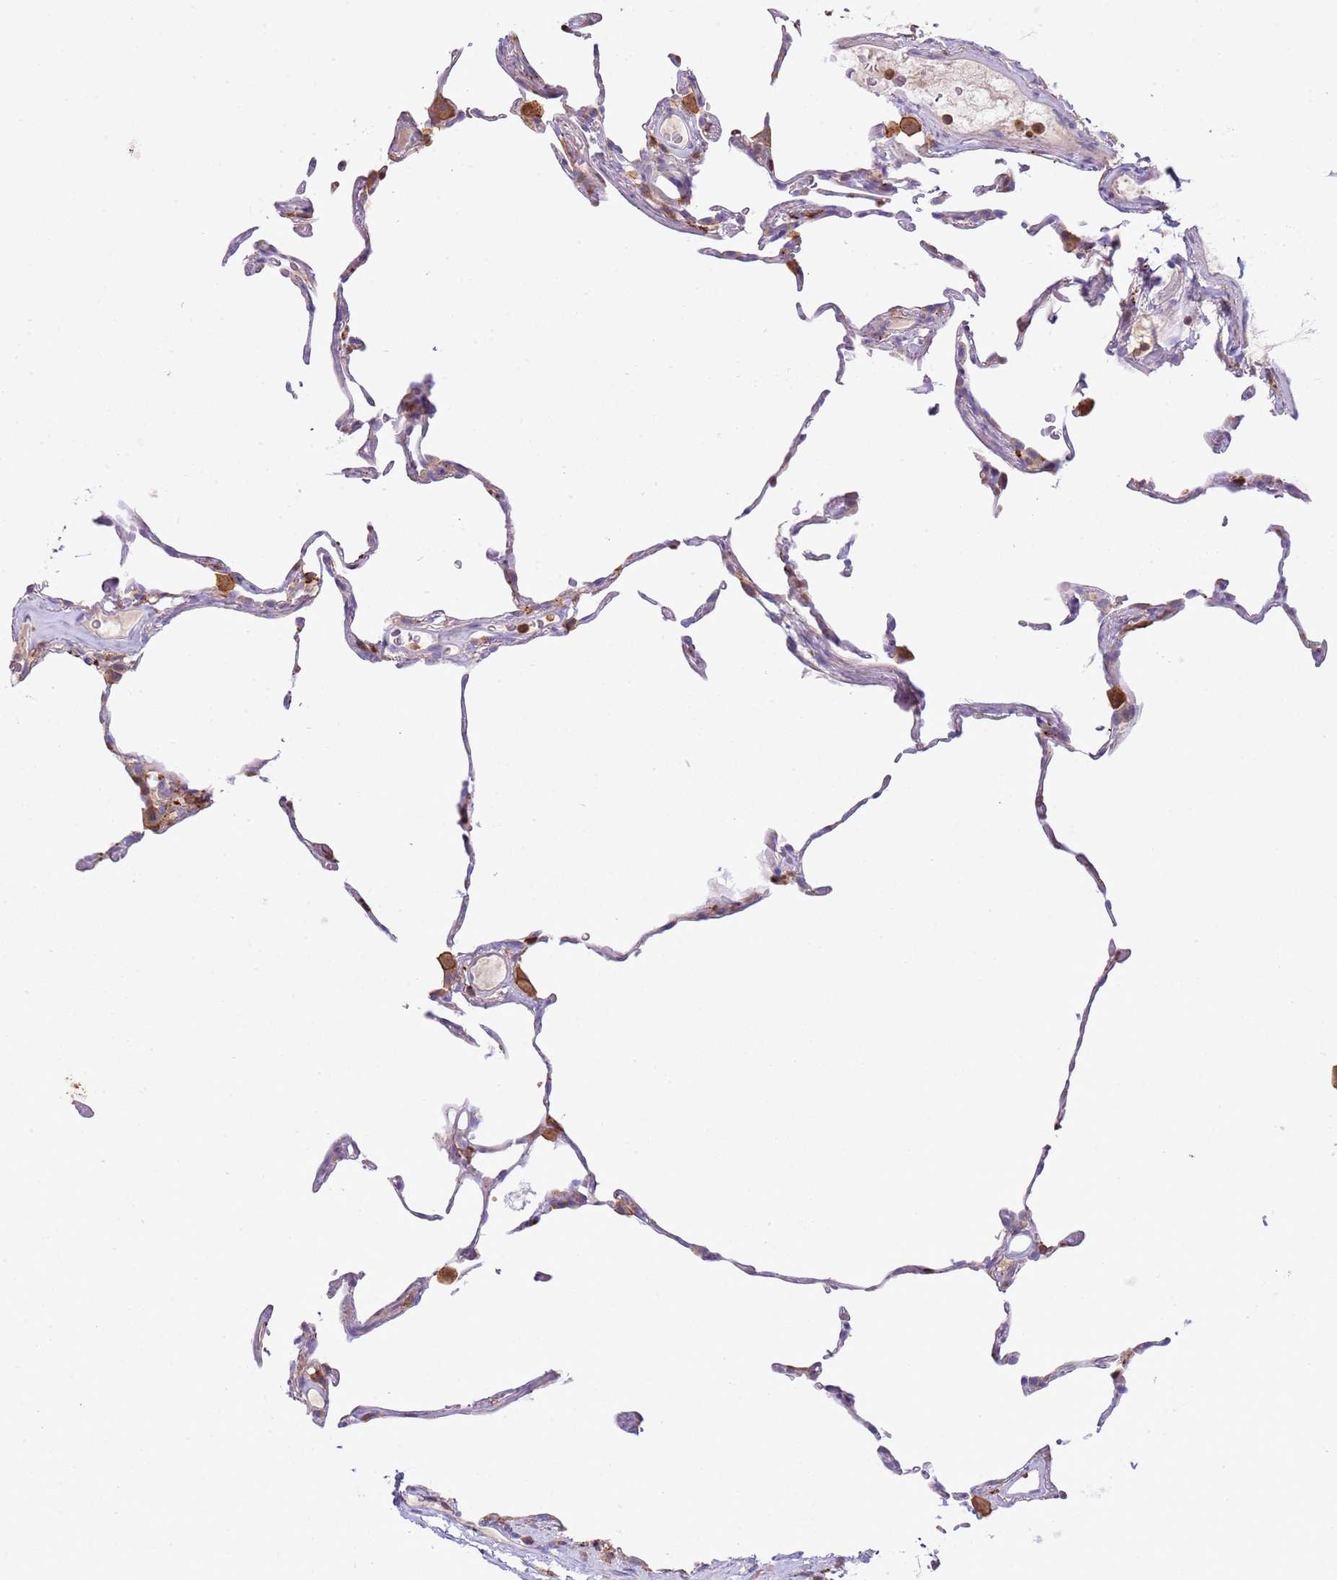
{"staining": {"intensity": "negative", "quantity": "none", "location": "none"}, "tissue": "lung", "cell_type": "Alveolar cells", "image_type": "normal", "snomed": [{"axis": "morphology", "description": "Normal tissue, NOS"}, {"axis": "topography", "description": "Lung"}], "caption": "Immunohistochemistry (IHC) photomicrograph of benign human lung stained for a protein (brown), which displays no staining in alveolar cells.", "gene": "TTPAL", "patient": {"sex": "female", "age": 57}}